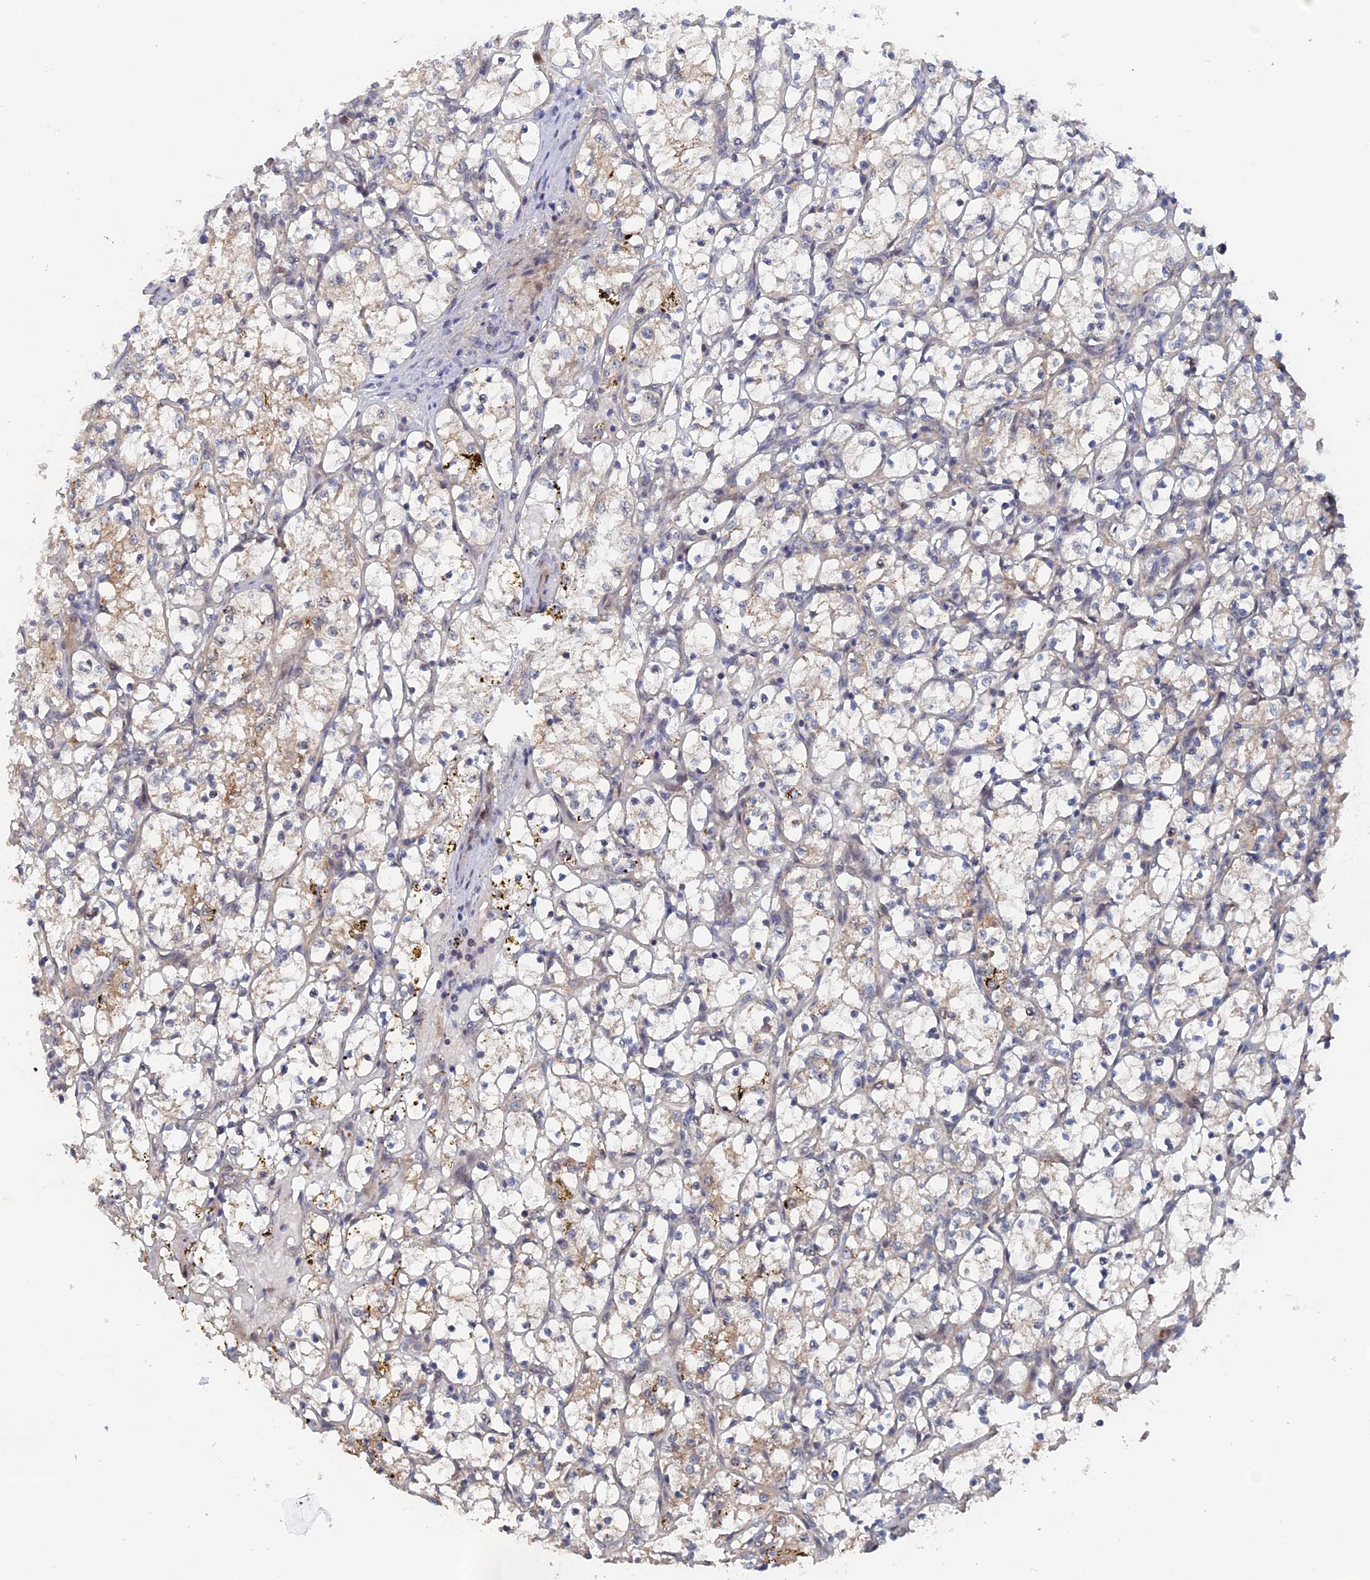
{"staining": {"intensity": "weak", "quantity": "25%-75%", "location": "cytoplasmic/membranous"}, "tissue": "renal cancer", "cell_type": "Tumor cells", "image_type": "cancer", "snomed": [{"axis": "morphology", "description": "Adenocarcinoma, NOS"}, {"axis": "topography", "description": "Kidney"}], "caption": "Protein expression analysis of human renal adenocarcinoma reveals weak cytoplasmic/membranous positivity in approximately 25%-75% of tumor cells.", "gene": "ELOVL6", "patient": {"sex": "female", "age": 69}}